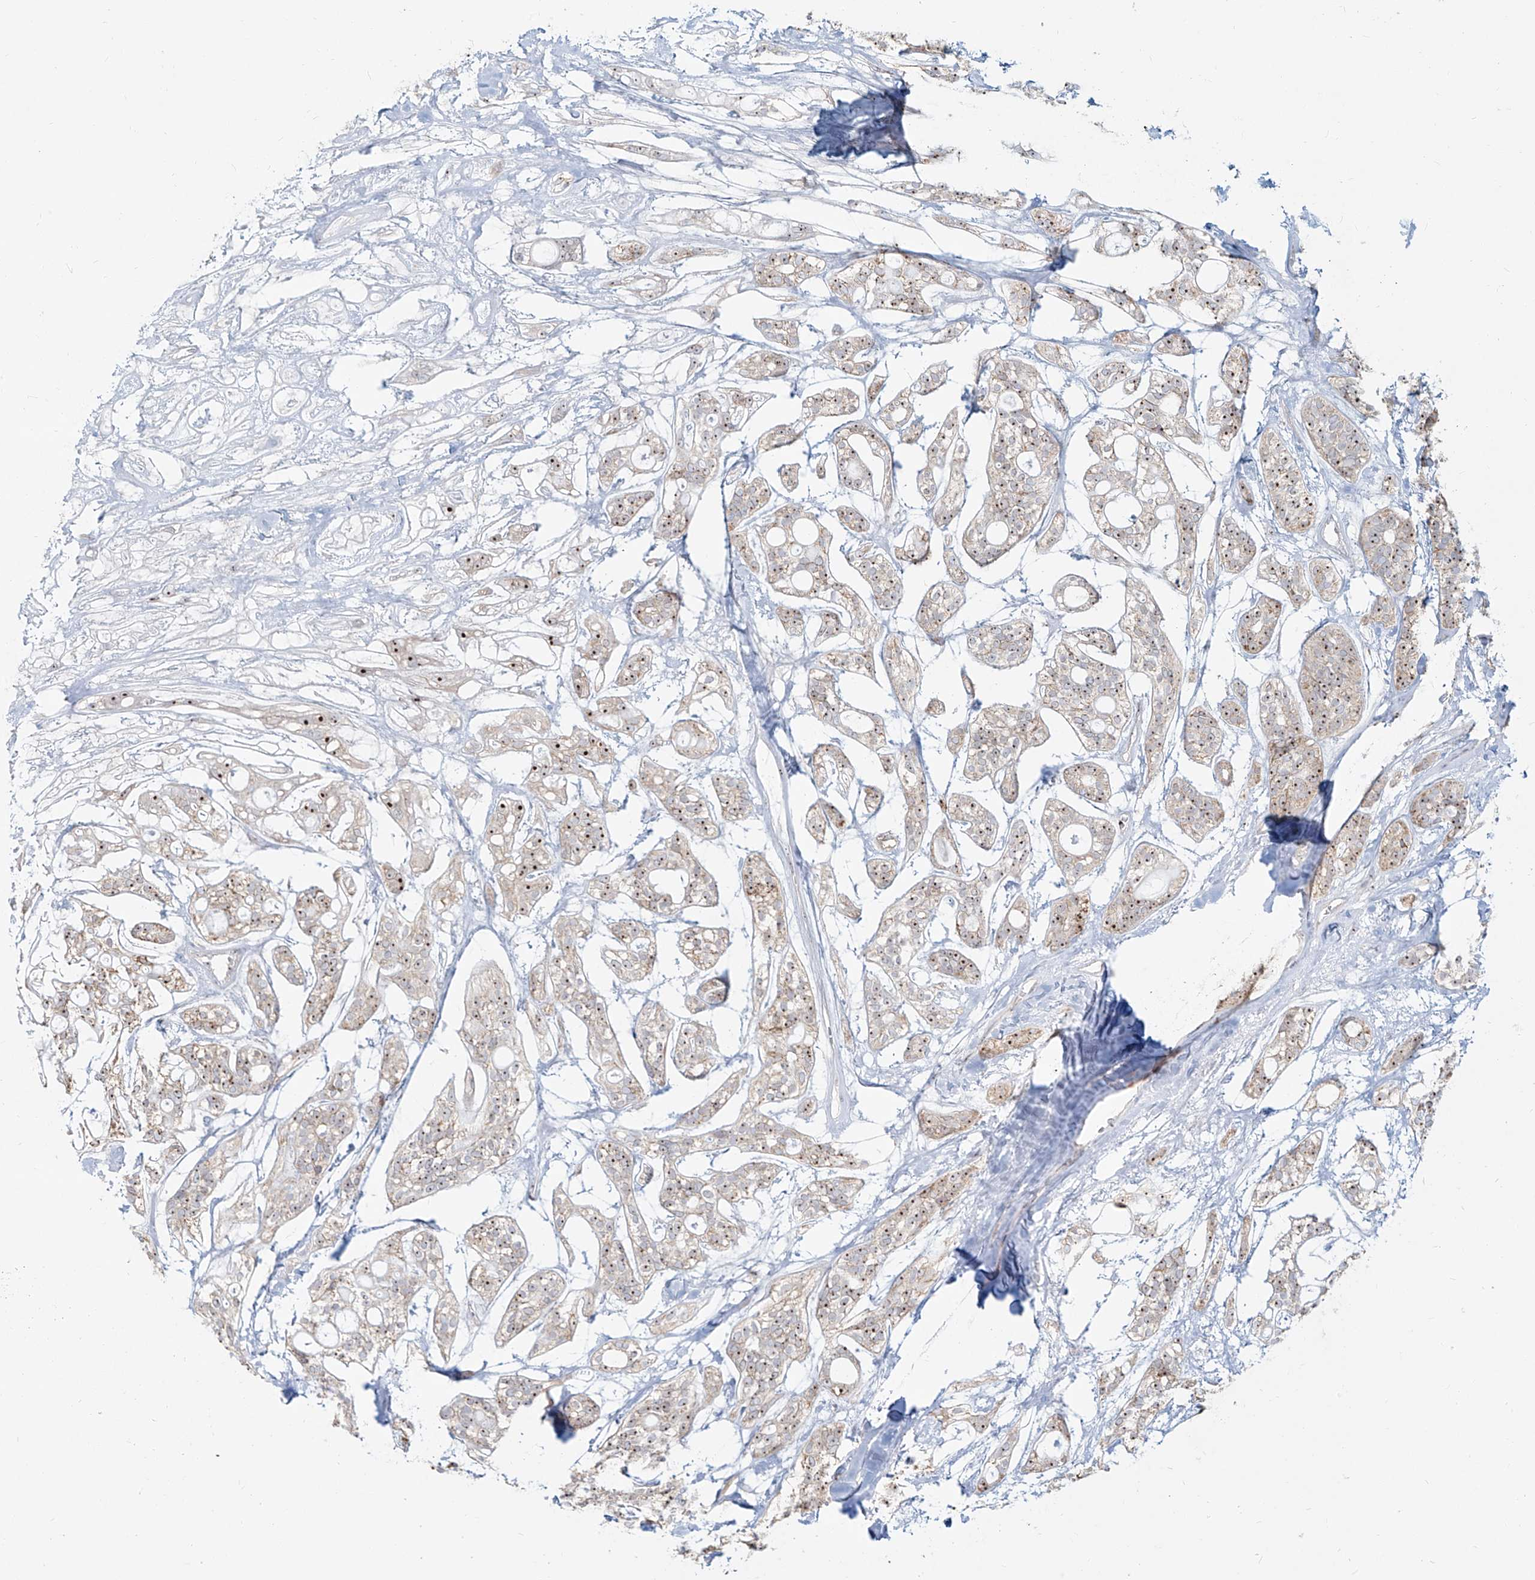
{"staining": {"intensity": "moderate", "quantity": ">75%", "location": "nuclear"}, "tissue": "head and neck cancer", "cell_type": "Tumor cells", "image_type": "cancer", "snomed": [{"axis": "morphology", "description": "Adenocarcinoma, NOS"}, {"axis": "topography", "description": "Head-Neck"}], "caption": "Head and neck cancer was stained to show a protein in brown. There is medium levels of moderate nuclear staining in about >75% of tumor cells.", "gene": "BYSL", "patient": {"sex": "male", "age": 66}}